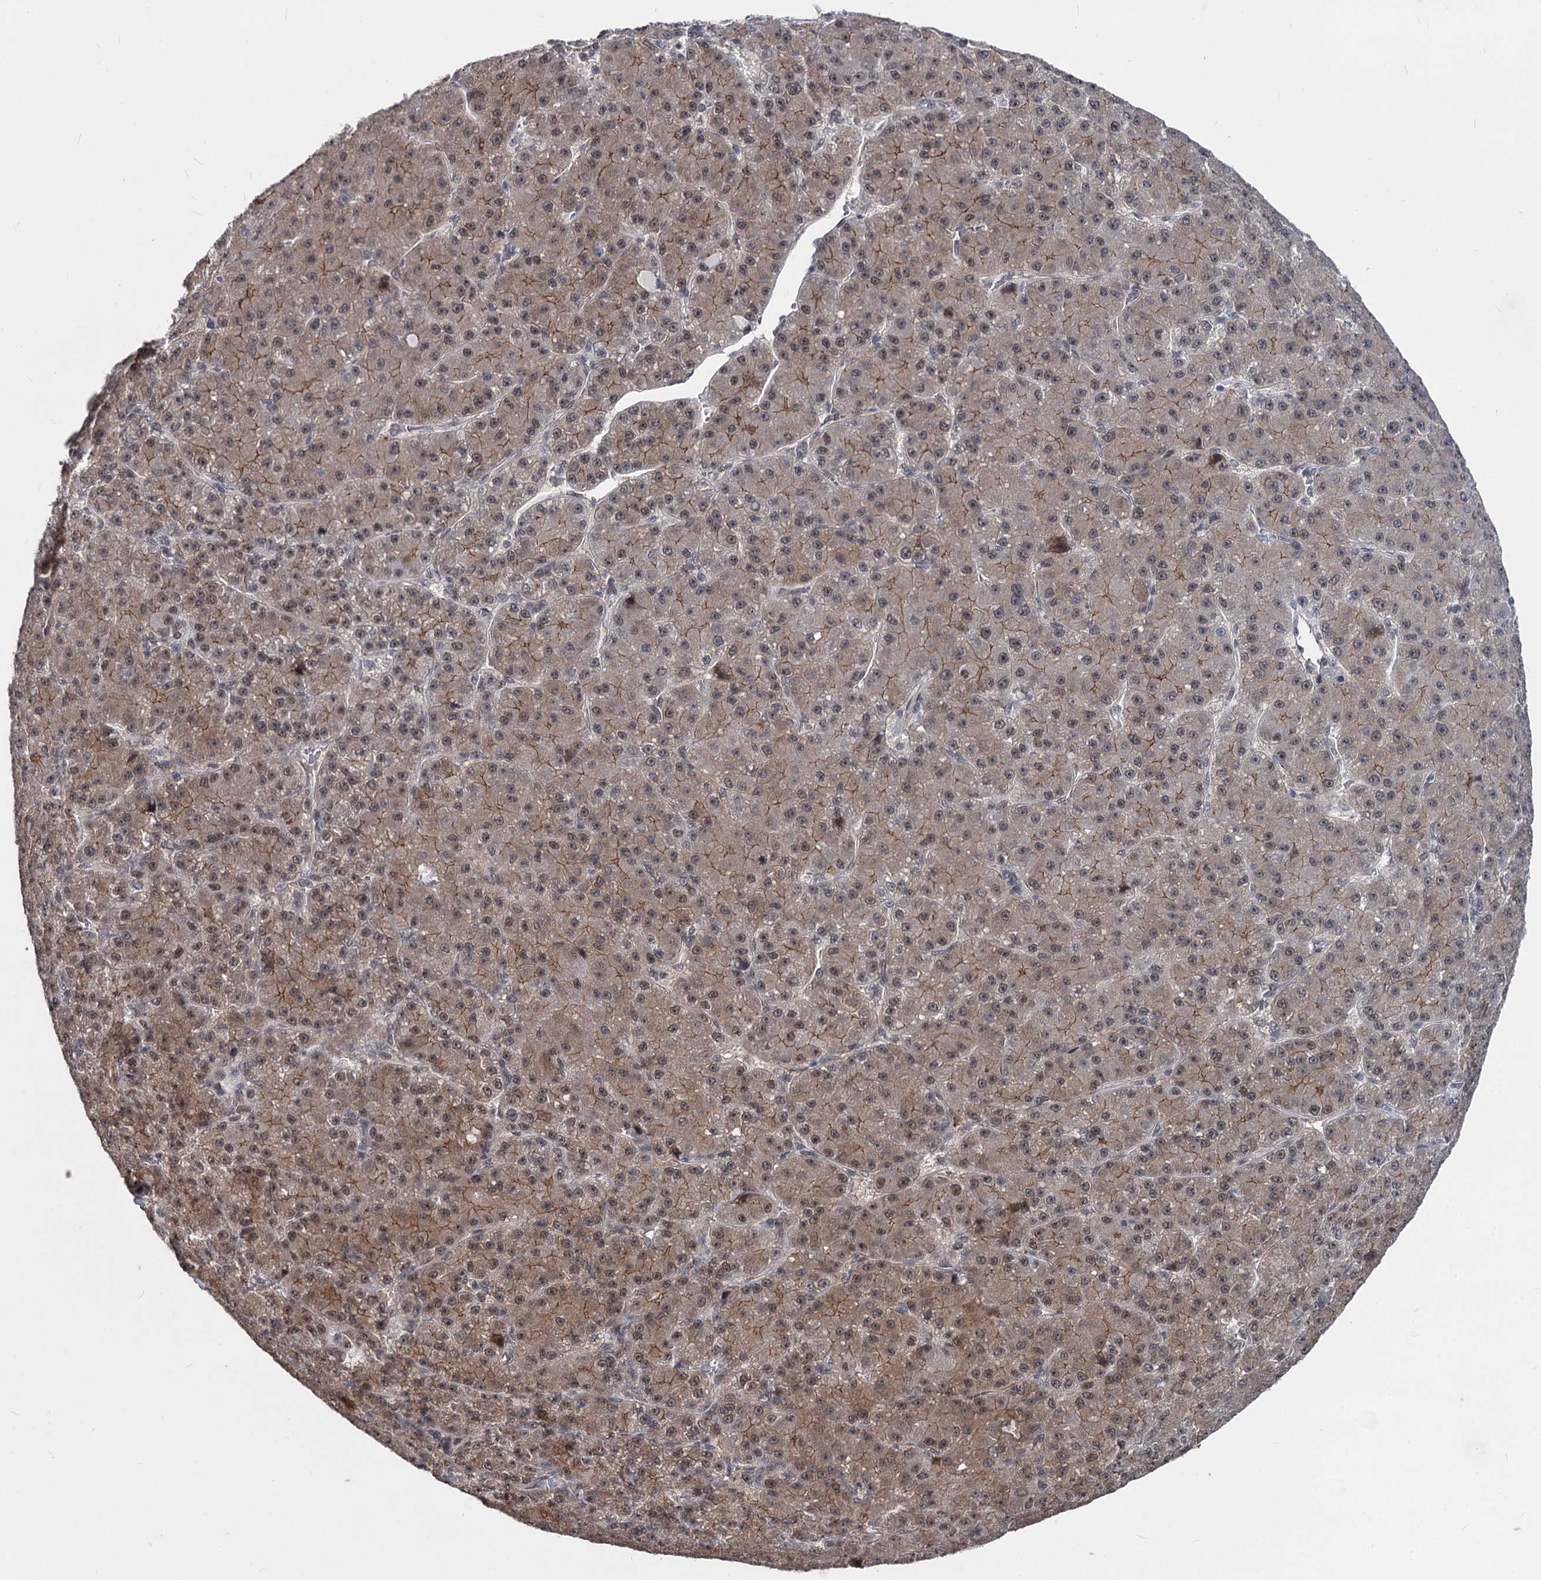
{"staining": {"intensity": "moderate", "quantity": ">75%", "location": "cytoplasmic/membranous,nuclear"}, "tissue": "liver cancer", "cell_type": "Tumor cells", "image_type": "cancer", "snomed": [{"axis": "morphology", "description": "Carcinoma, Hepatocellular, NOS"}, {"axis": "topography", "description": "Liver"}], "caption": "High-magnification brightfield microscopy of hepatocellular carcinoma (liver) stained with DAB (3,3'-diaminobenzidine) (brown) and counterstained with hematoxylin (blue). tumor cells exhibit moderate cytoplasmic/membranous and nuclear expression is identified in about>75% of cells. The staining was performed using DAB, with brown indicating positive protein expression. Nuclei are stained blue with hematoxylin.", "gene": "GALNT11", "patient": {"sex": "male", "age": 67}}